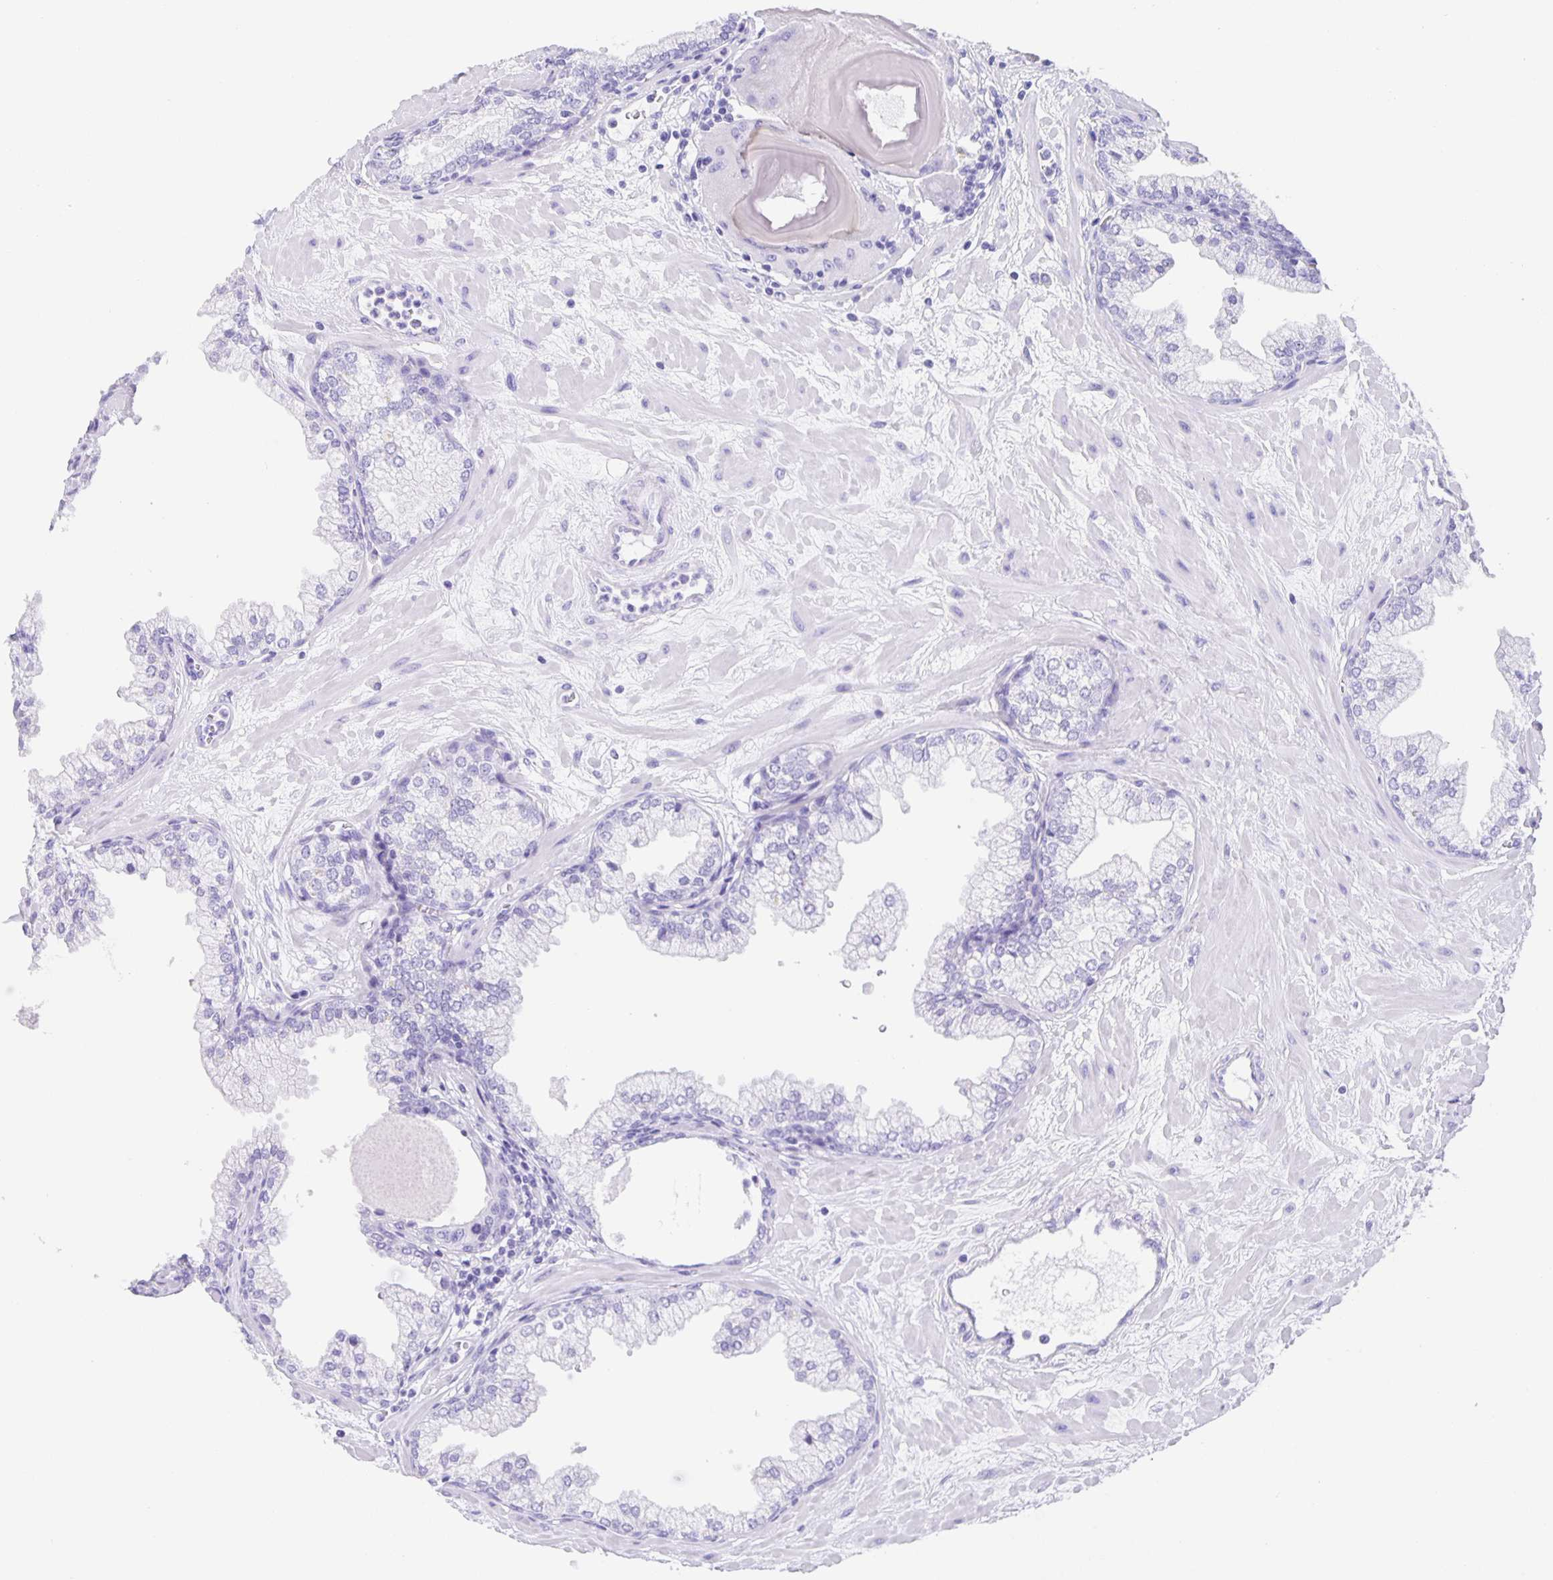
{"staining": {"intensity": "negative", "quantity": "none", "location": "none"}, "tissue": "prostate", "cell_type": "Glandular cells", "image_type": "normal", "snomed": [{"axis": "morphology", "description": "Normal tissue, NOS"}, {"axis": "topography", "description": "Prostate"}, {"axis": "topography", "description": "Peripheral nerve tissue"}], "caption": "An image of human prostate is negative for staining in glandular cells. (Immunohistochemistry, brightfield microscopy, high magnification).", "gene": "GUCA2A", "patient": {"sex": "male", "age": 61}}